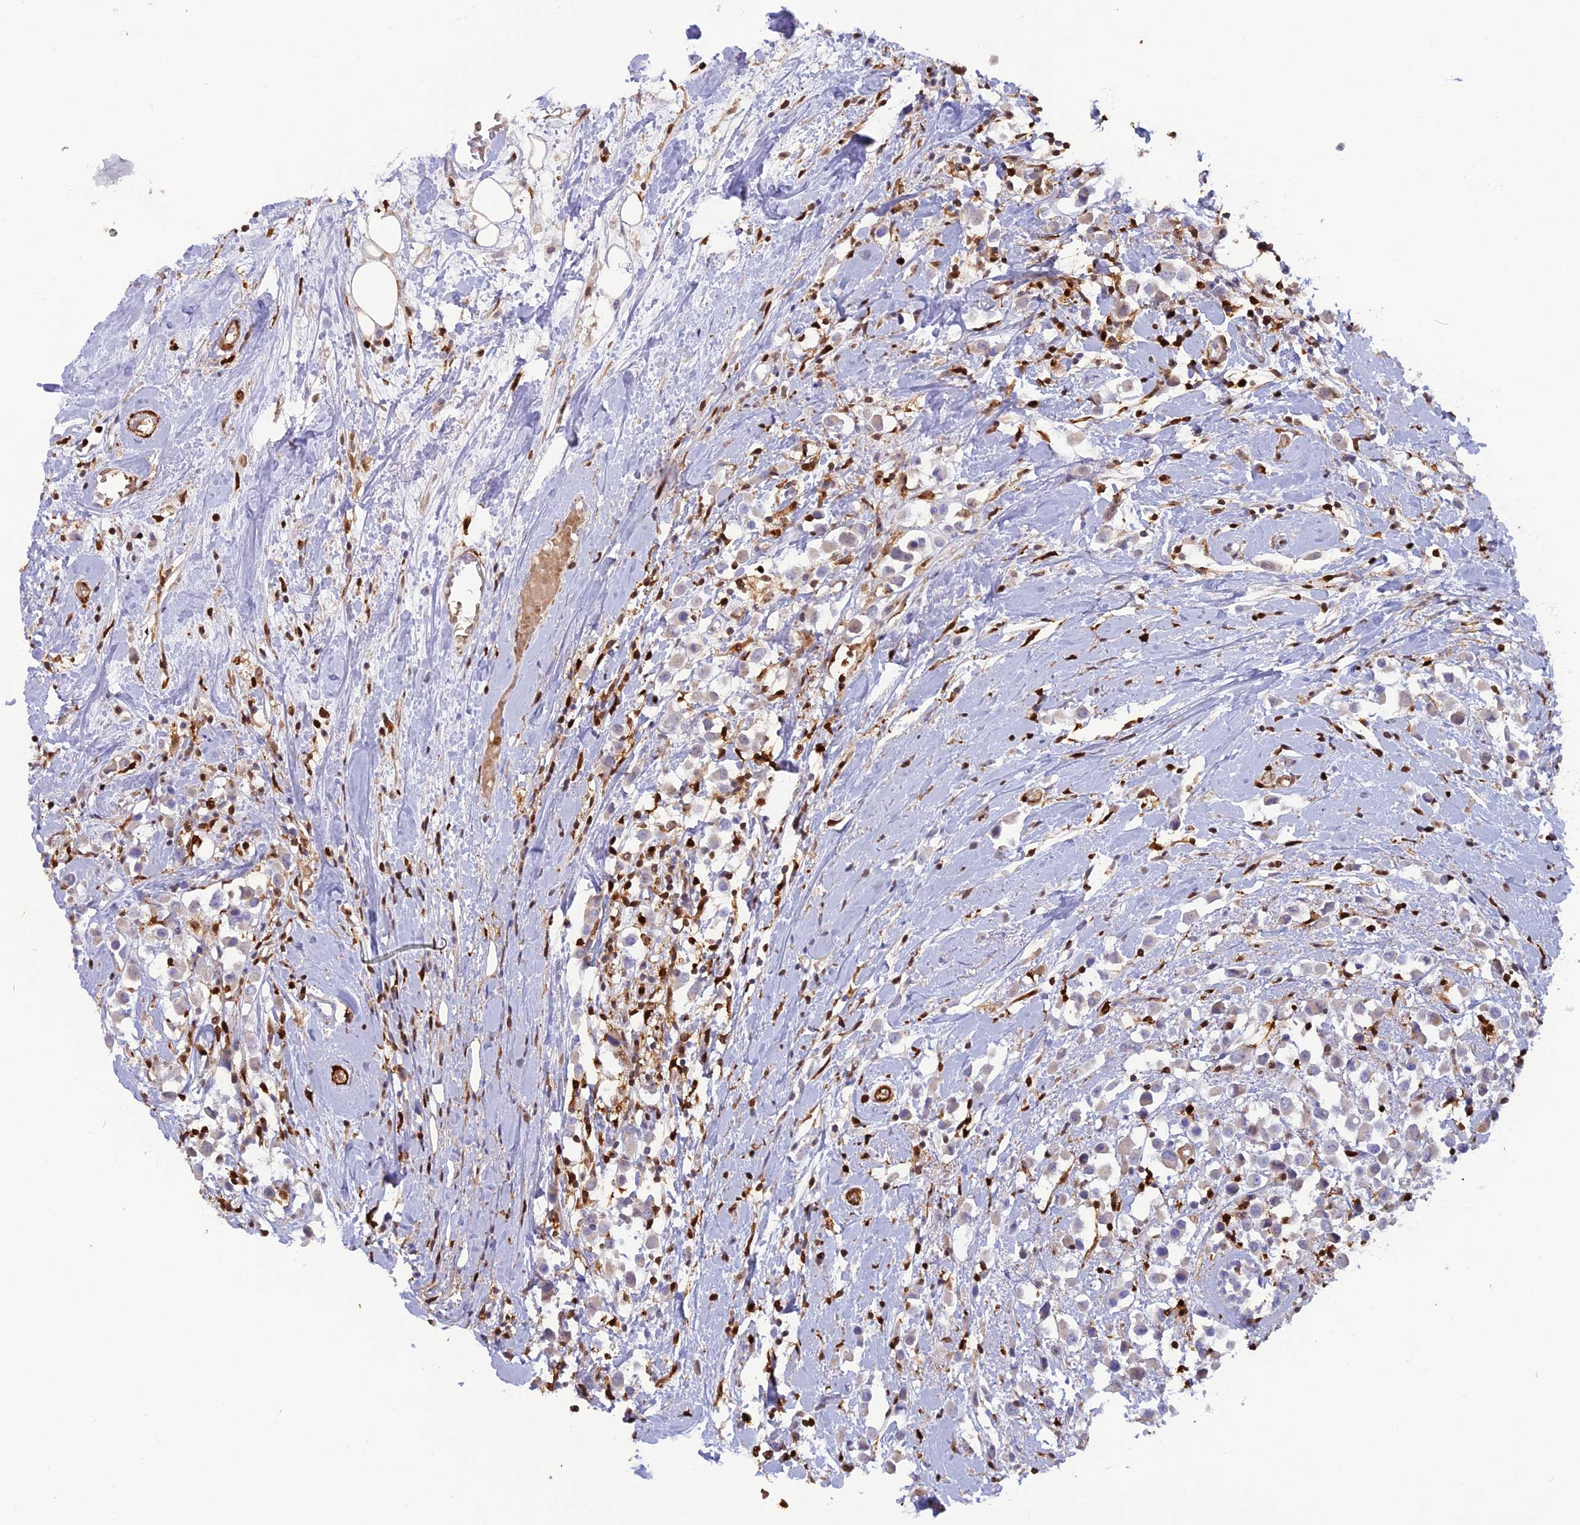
{"staining": {"intensity": "negative", "quantity": "none", "location": "none"}, "tissue": "breast cancer", "cell_type": "Tumor cells", "image_type": "cancer", "snomed": [{"axis": "morphology", "description": "Duct carcinoma"}, {"axis": "topography", "description": "Breast"}], "caption": "A high-resolution image shows immunohistochemistry staining of infiltrating ductal carcinoma (breast), which shows no significant staining in tumor cells.", "gene": "PGBD4", "patient": {"sex": "female", "age": 61}}